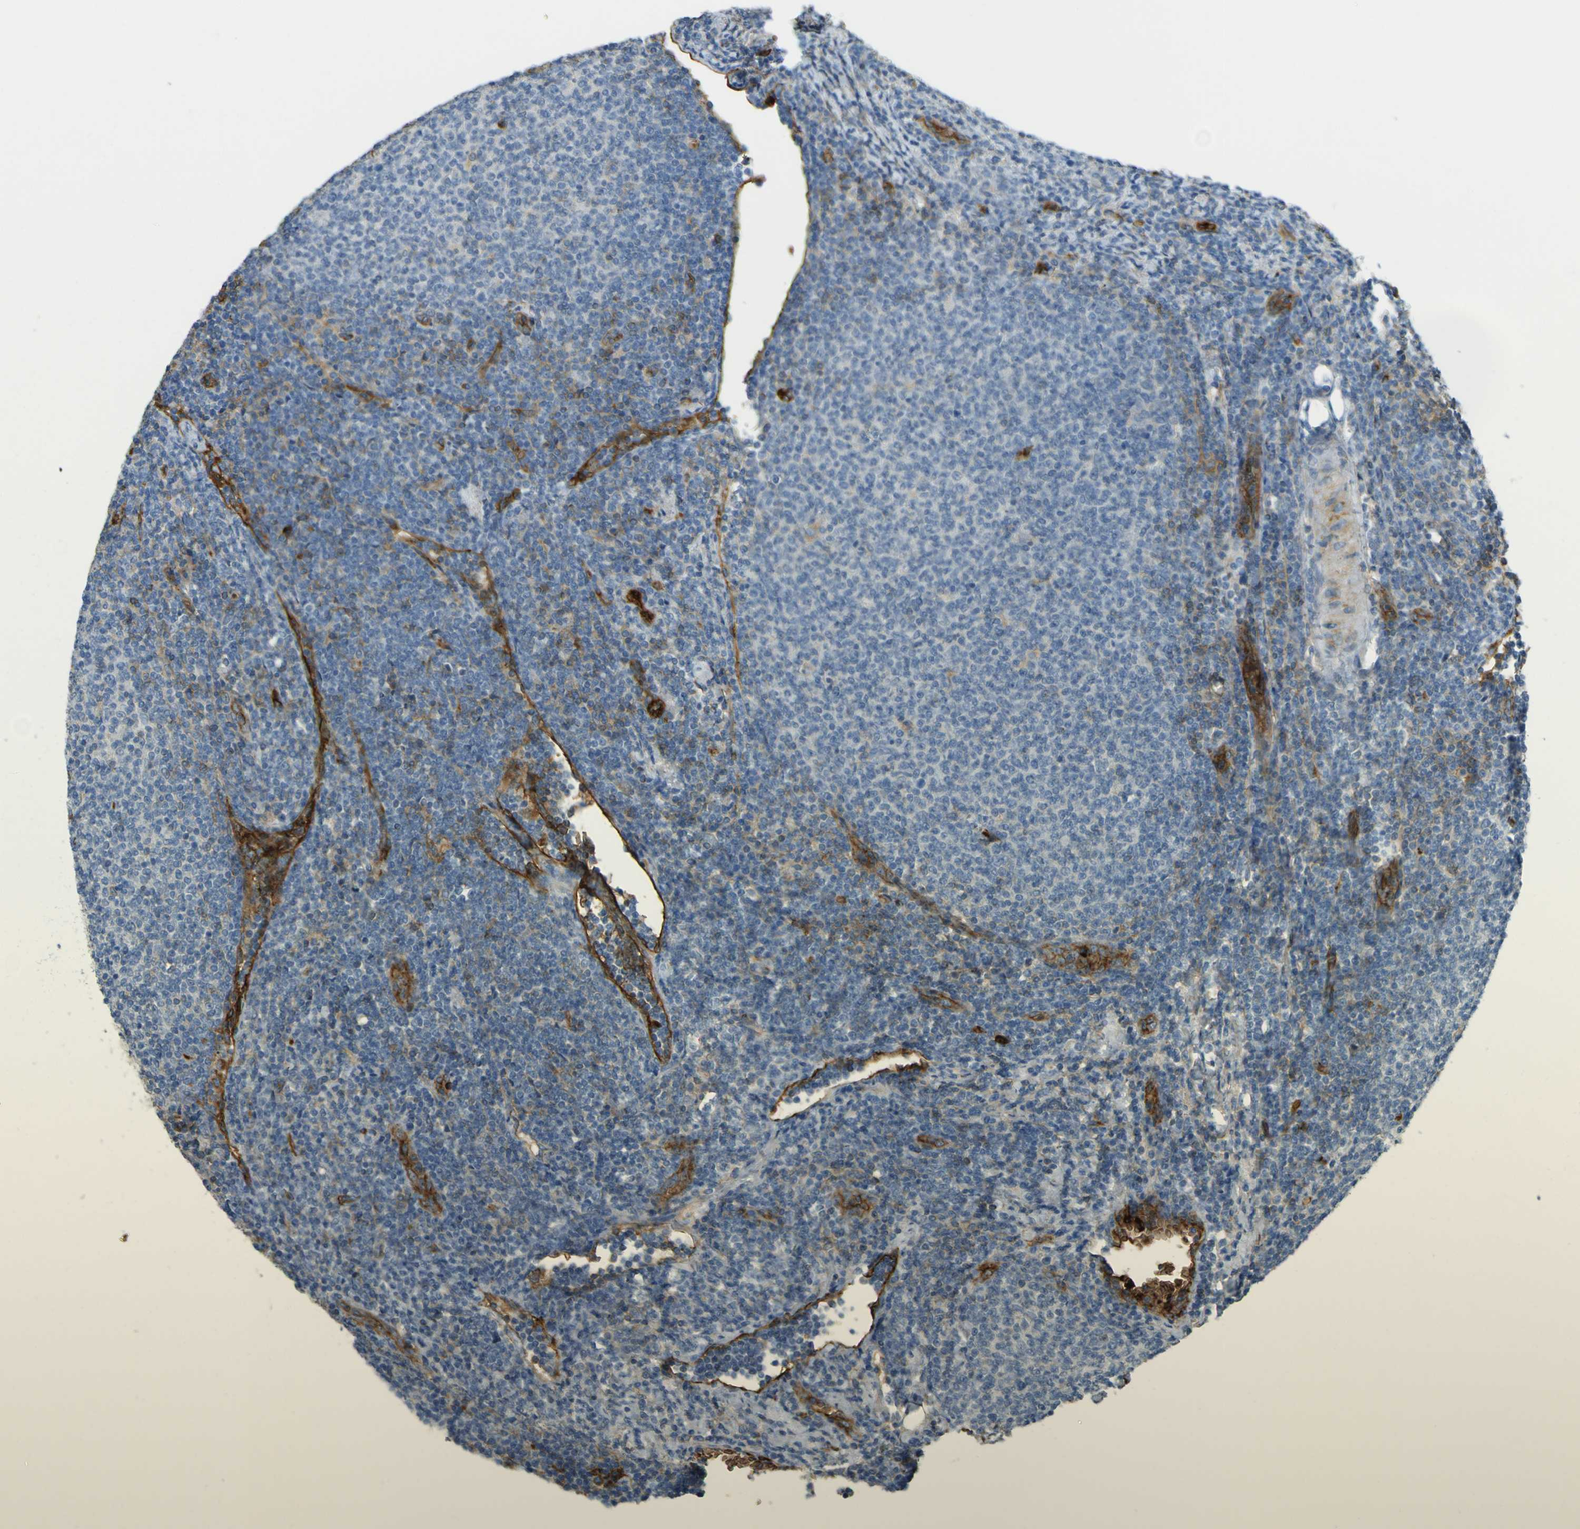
{"staining": {"intensity": "moderate", "quantity": "<25%", "location": "cytoplasmic/membranous"}, "tissue": "lymphoma", "cell_type": "Tumor cells", "image_type": "cancer", "snomed": [{"axis": "morphology", "description": "Malignant lymphoma, non-Hodgkin's type, Low grade"}, {"axis": "topography", "description": "Lymph node"}], "caption": "Immunohistochemistry (IHC) of lymphoma reveals low levels of moderate cytoplasmic/membranous expression in approximately <25% of tumor cells. (IHC, brightfield microscopy, high magnification).", "gene": "PLXDC1", "patient": {"sex": "male", "age": 66}}